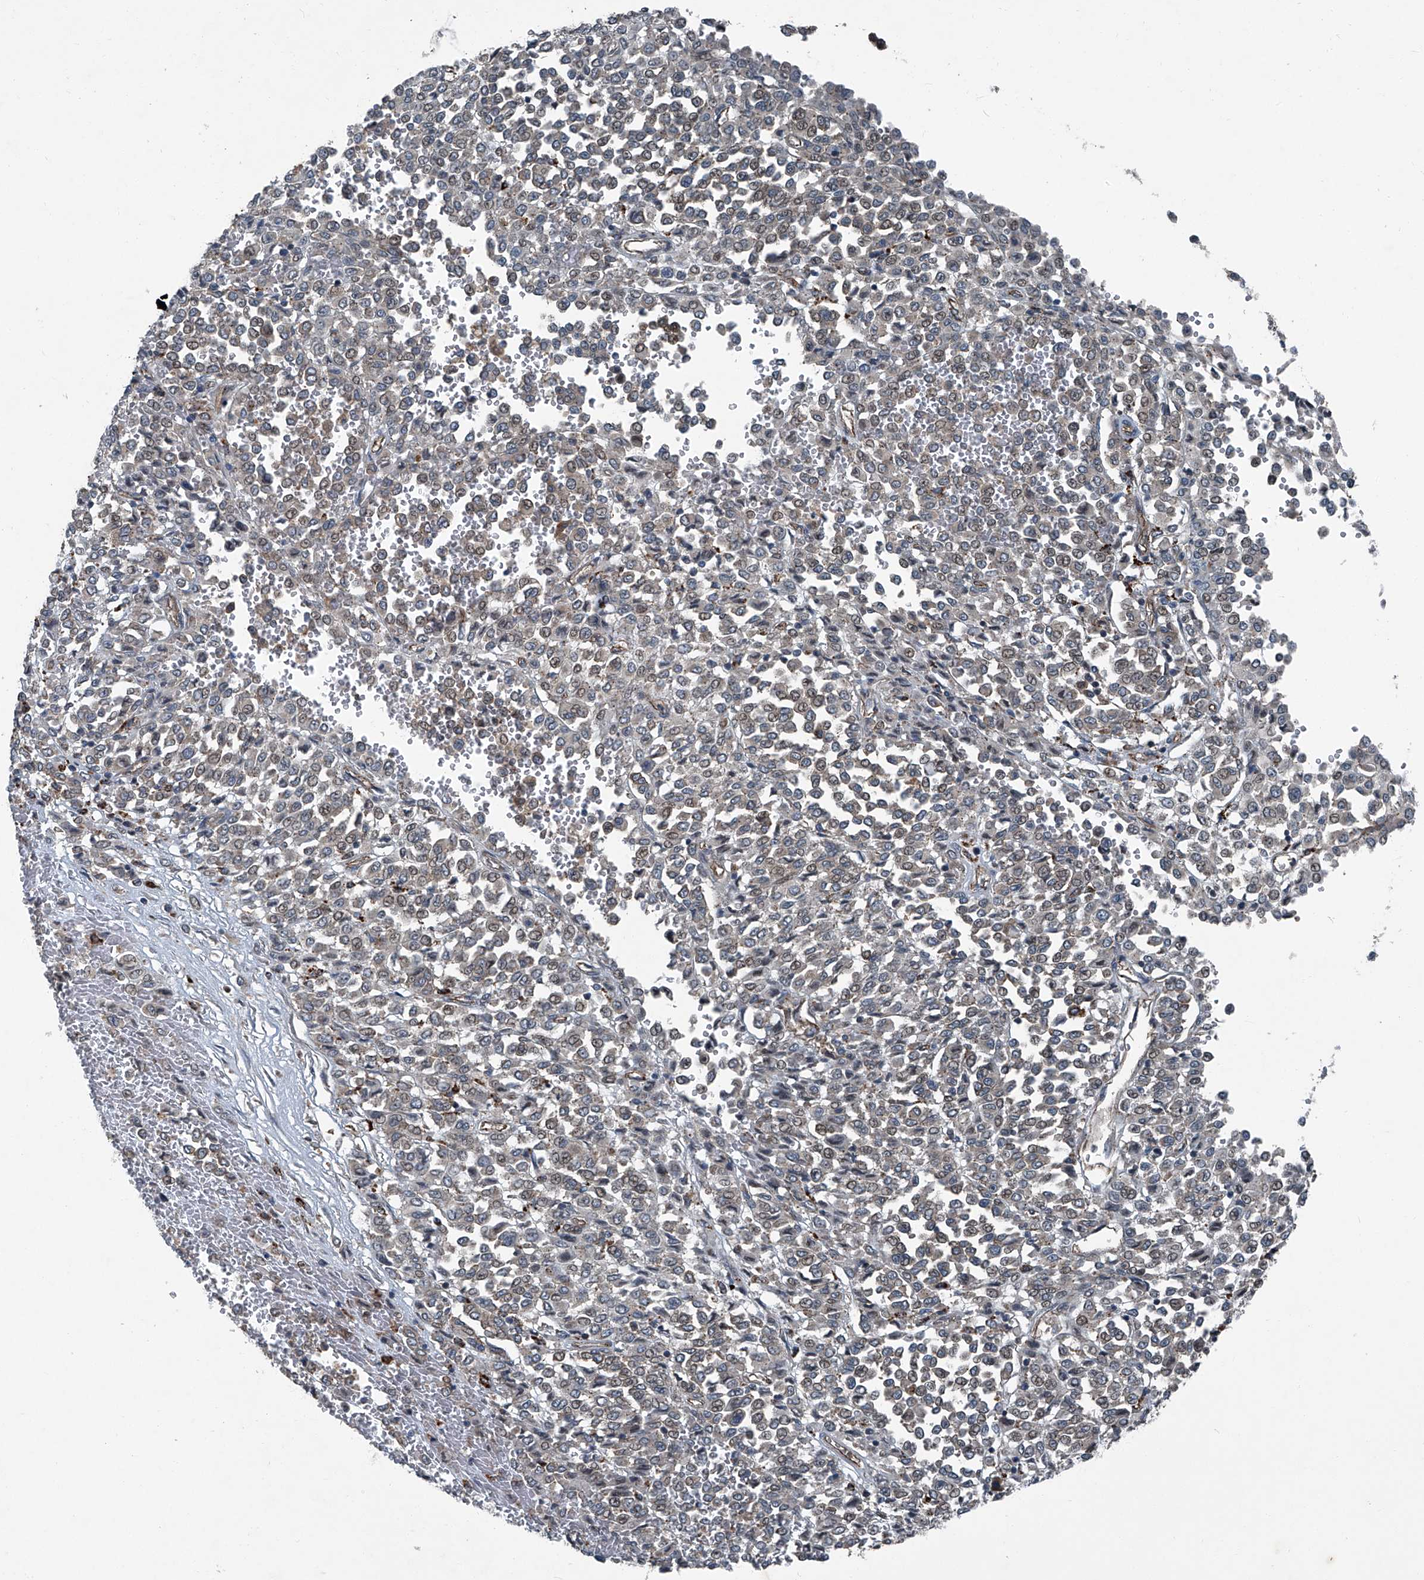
{"staining": {"intensity": "weak", "quantity": "<25%", "location": "cytoplasmic/membranous"}, "tissue": "melanoma", "cell_type": "Tumor cells", "image_type": "cancer", "snomed": [{"axis": "morphology", "description": "Malignant melanoma, Metastatic site"}, {"axis": "topography", "description": "Pancreas"}], "caption": "Immunohistochemical staining of human malignant melanoma (metastatic site) demonstrates no significant staining in tumor cells.", "gene": "SENP2", "patient": {"sex": "female", "age": 30}}